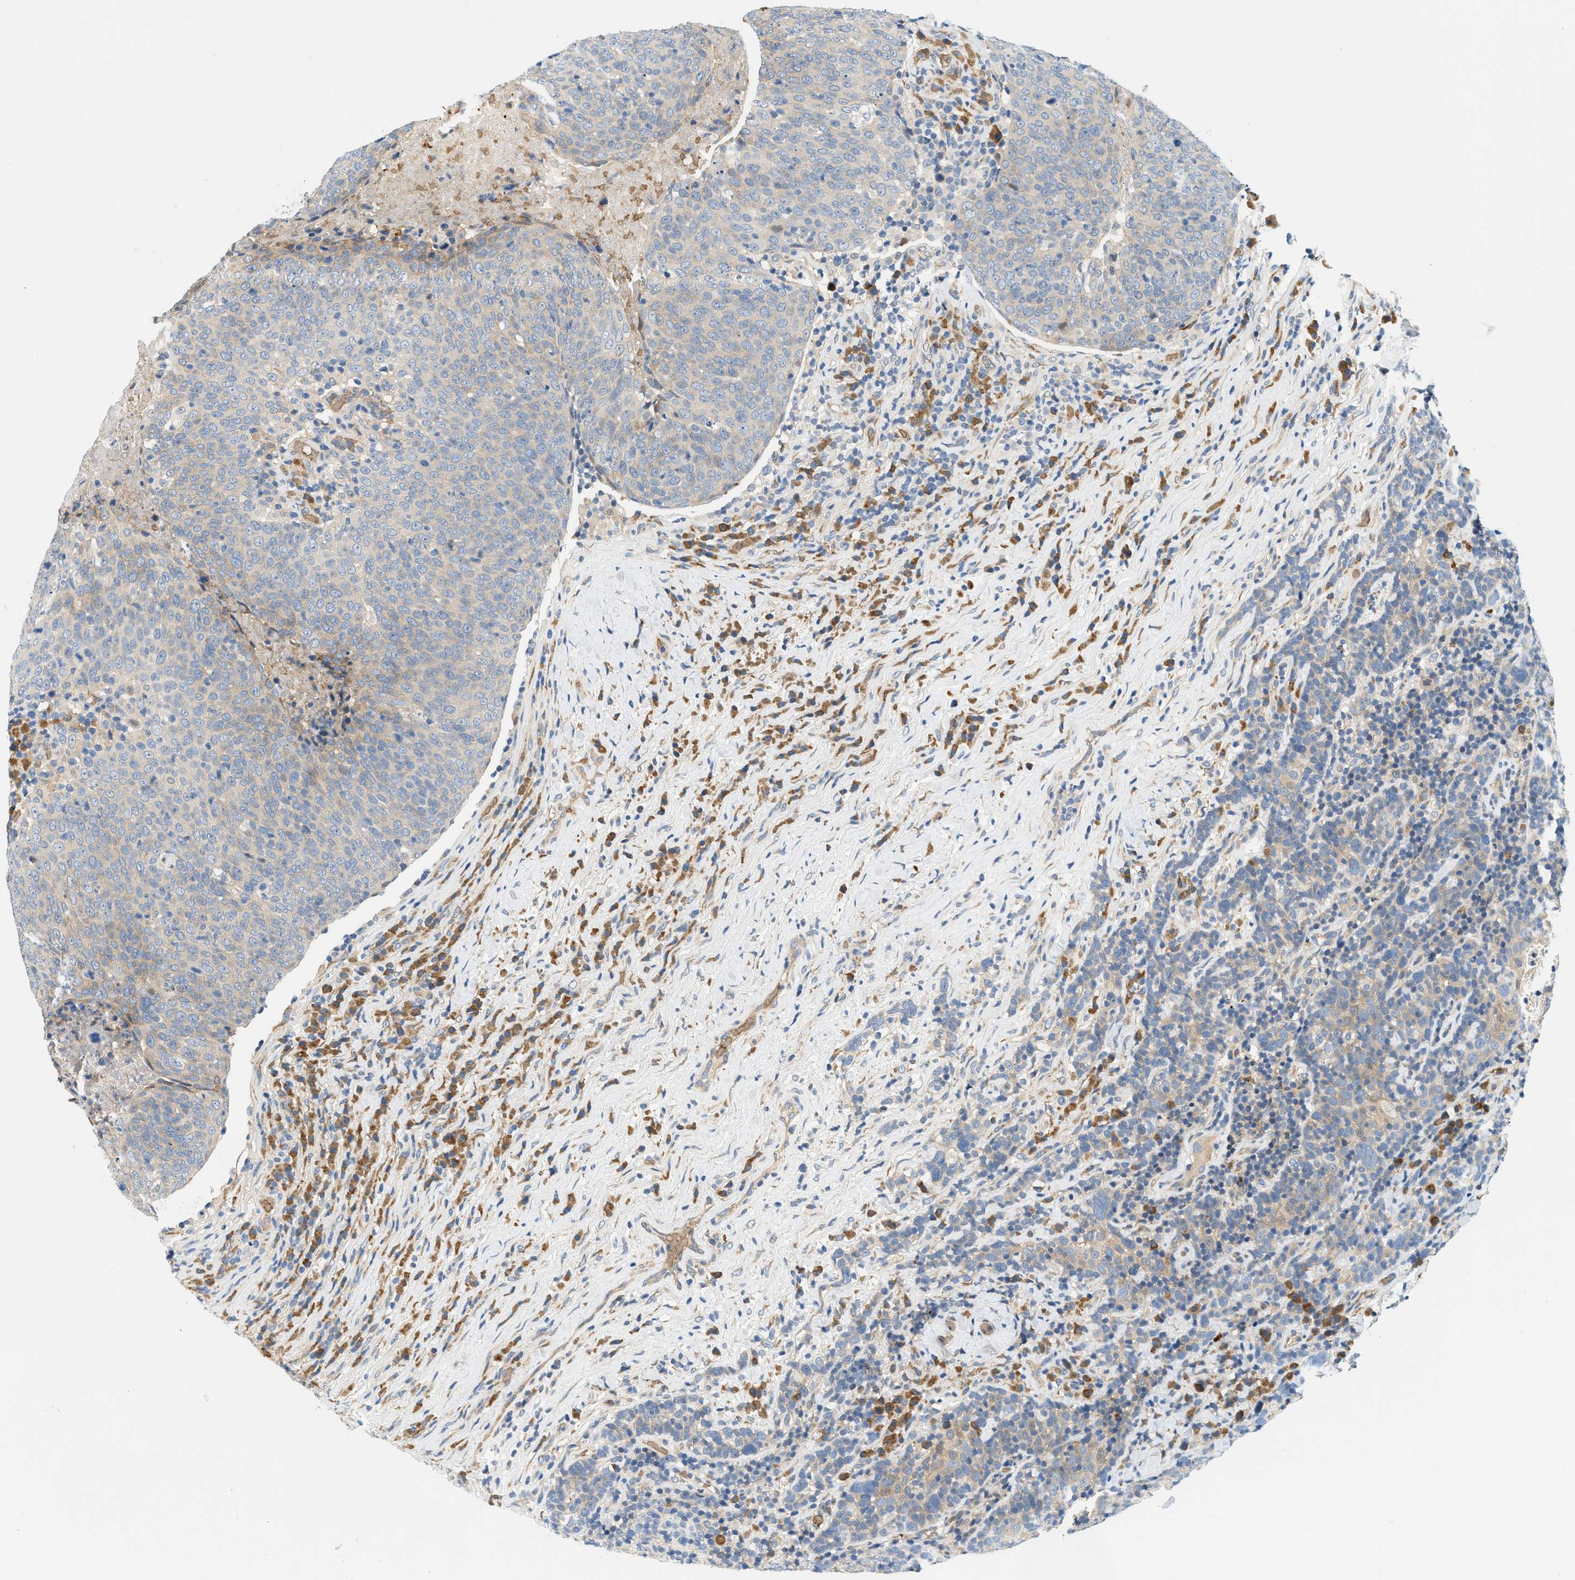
{"staining": {"intensity": "weak", "quantity": "<25%", "location": "cytoplasmic/membranous"}, "tissue": "head and neck cancer", "cell_type": "Tumor cells", "image_type": "cancer", "snomed": [{"axis": "morphology", "description": "Squamous cell carcinoma, NOS"}, {"axis": "morphology", "description": "Squamous cell carcinoma, metastatic, NOS"}, {"axis": "topography", "description": "Lymph node"}, {"axis": "topography", "description": "Head-Neck"}], "caption": "A high-resolution photomicrograph shows IHC staining of metastatic squamous cell carcinoma (head and neck), which displays no significant positivity in tumor cells. (DAB immunohistochemistry visualized using brightfield microscopy, high magnification).", "gene": "CYTH2", "patient": {"sex": "male", "age": 62}}